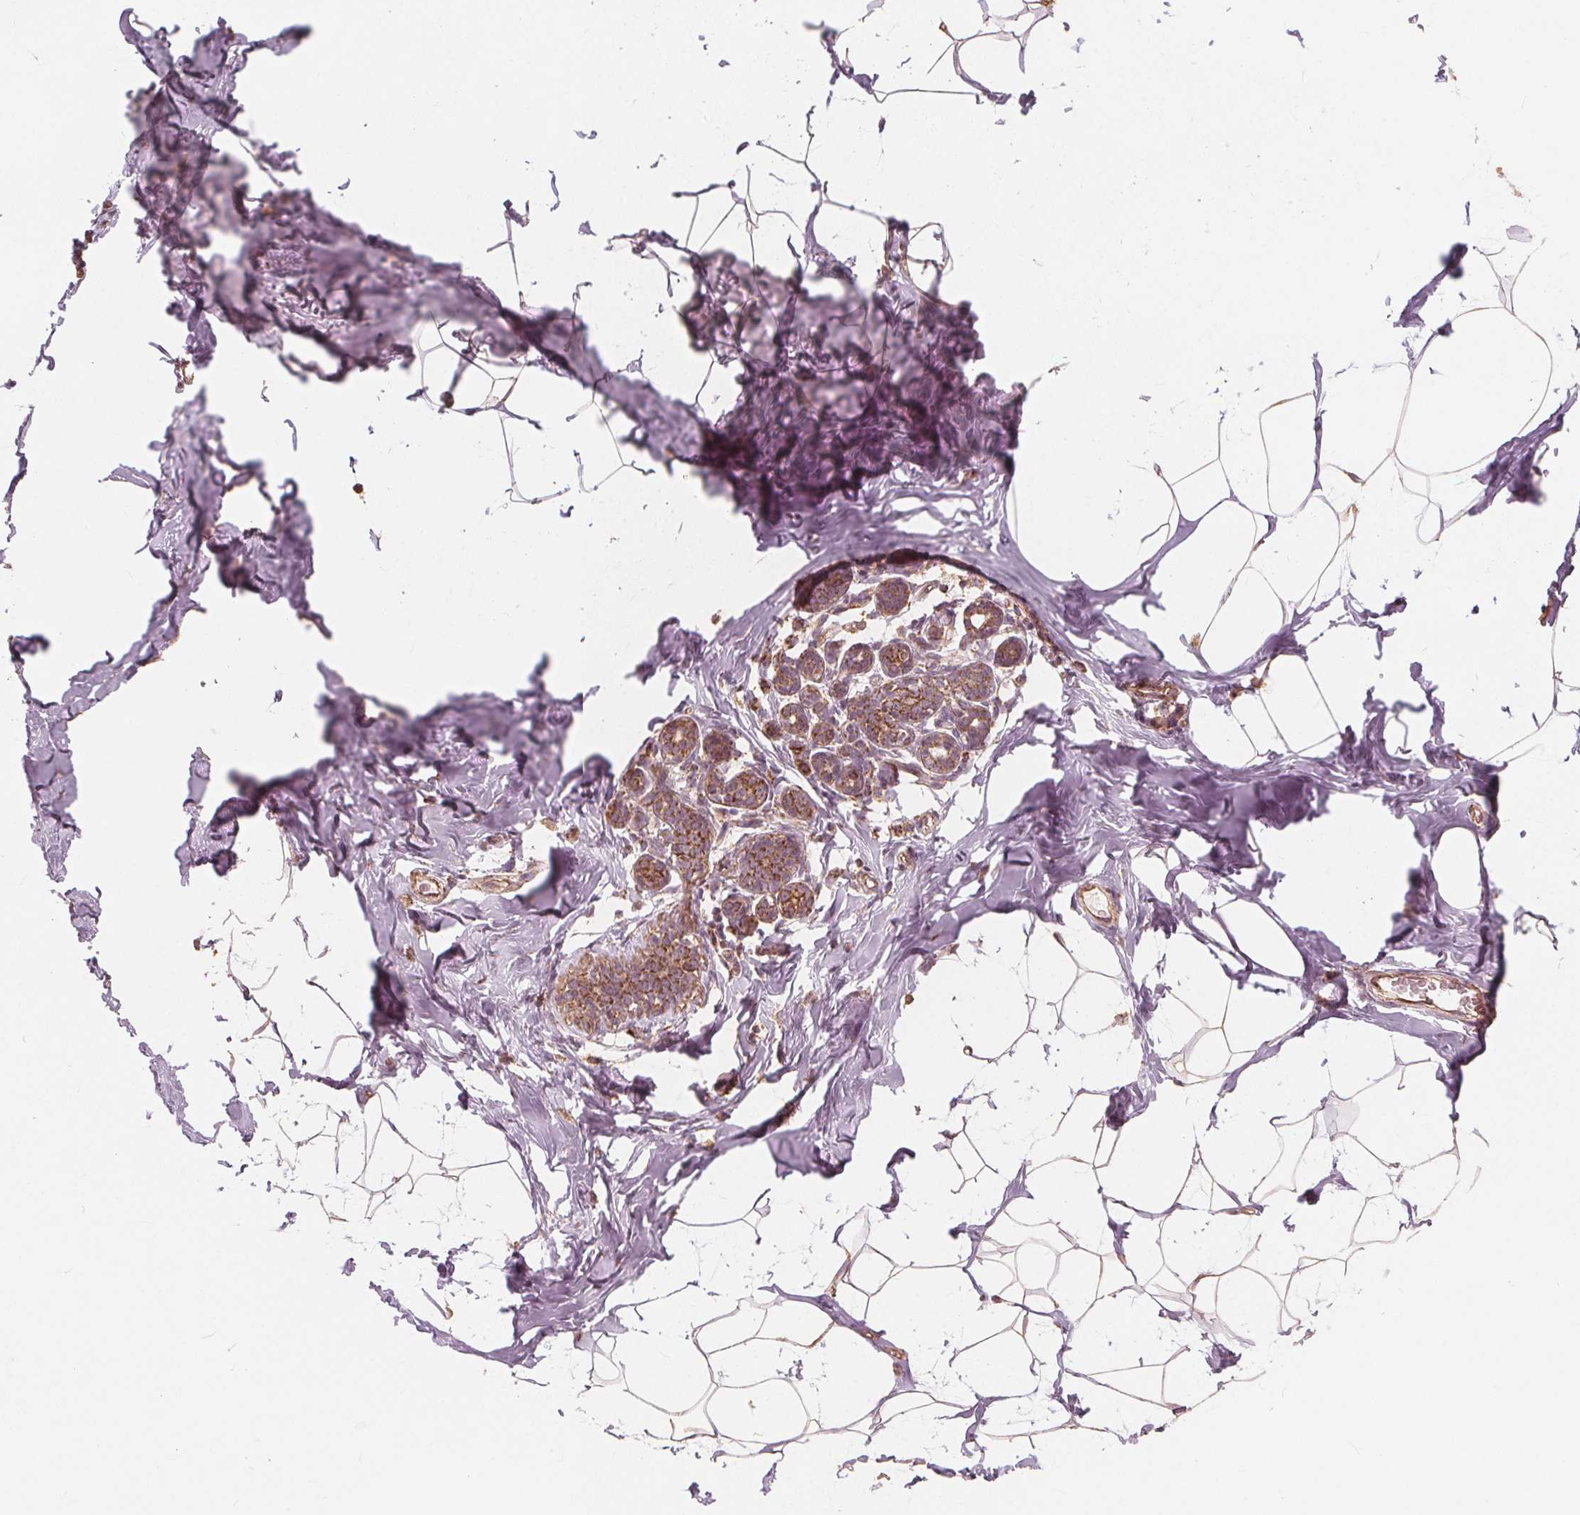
{"staining": {"intensity": "negative", "quantity": "none", "location": "none"}, "tissue": "breast", "cell_type": "Adipocytes", "image_type": "normal", "snomed": [{"axis": "morphology", "description": "Normal tissue, NOS"}, {"axis": "topography", "description": "Breast"}], "caption": "A high-resolution micrograph shows immunohistochemistry staining of normal breast, which demonstrates no significant positivity in adipocytes. (Immunohistochemistry (ihc), brightfield microscopy, high magnification).", "gene": "PEX26", "patient": {"sex": "female", "age": 32}}